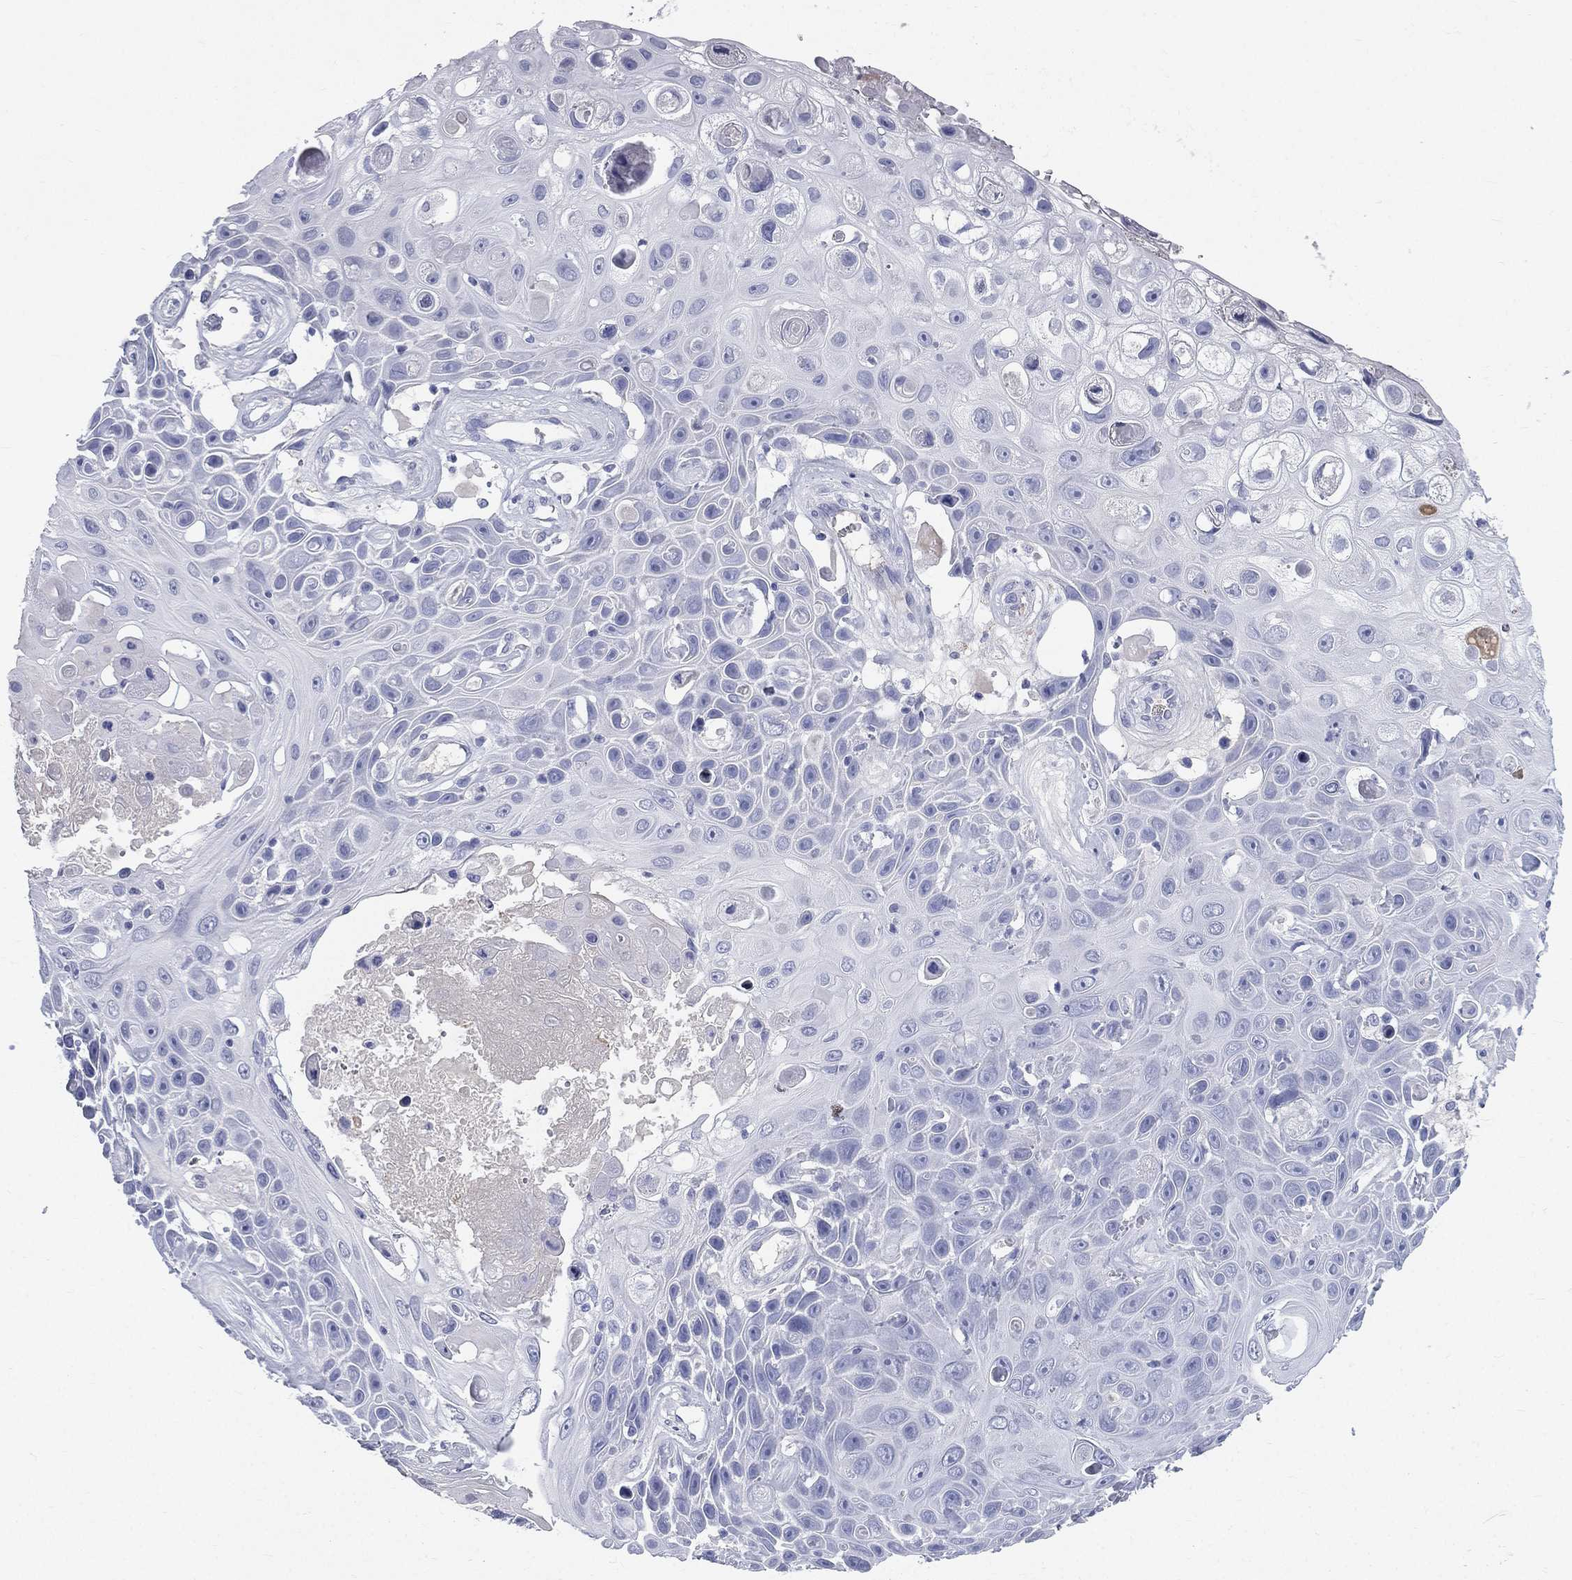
{"staining": {"intensity": "negative", "quantity": "none", "location": "none"}, "tissue": "skin cancer", "cell_type": "Tumor cells", "image_type": "cancer", "snomed": [{"axis": "morphology", "description": "Squamous cell carcinoma, NOS"}, {"axis": "topography", "description": "Skin"}], "caption": "This is an immunohistochemistry photomicrograph of human skin squamous cell carcinoma. There is no staining in tumor cells.", "gene": "HP", "patient": {"sex": "male", "age": 82}}